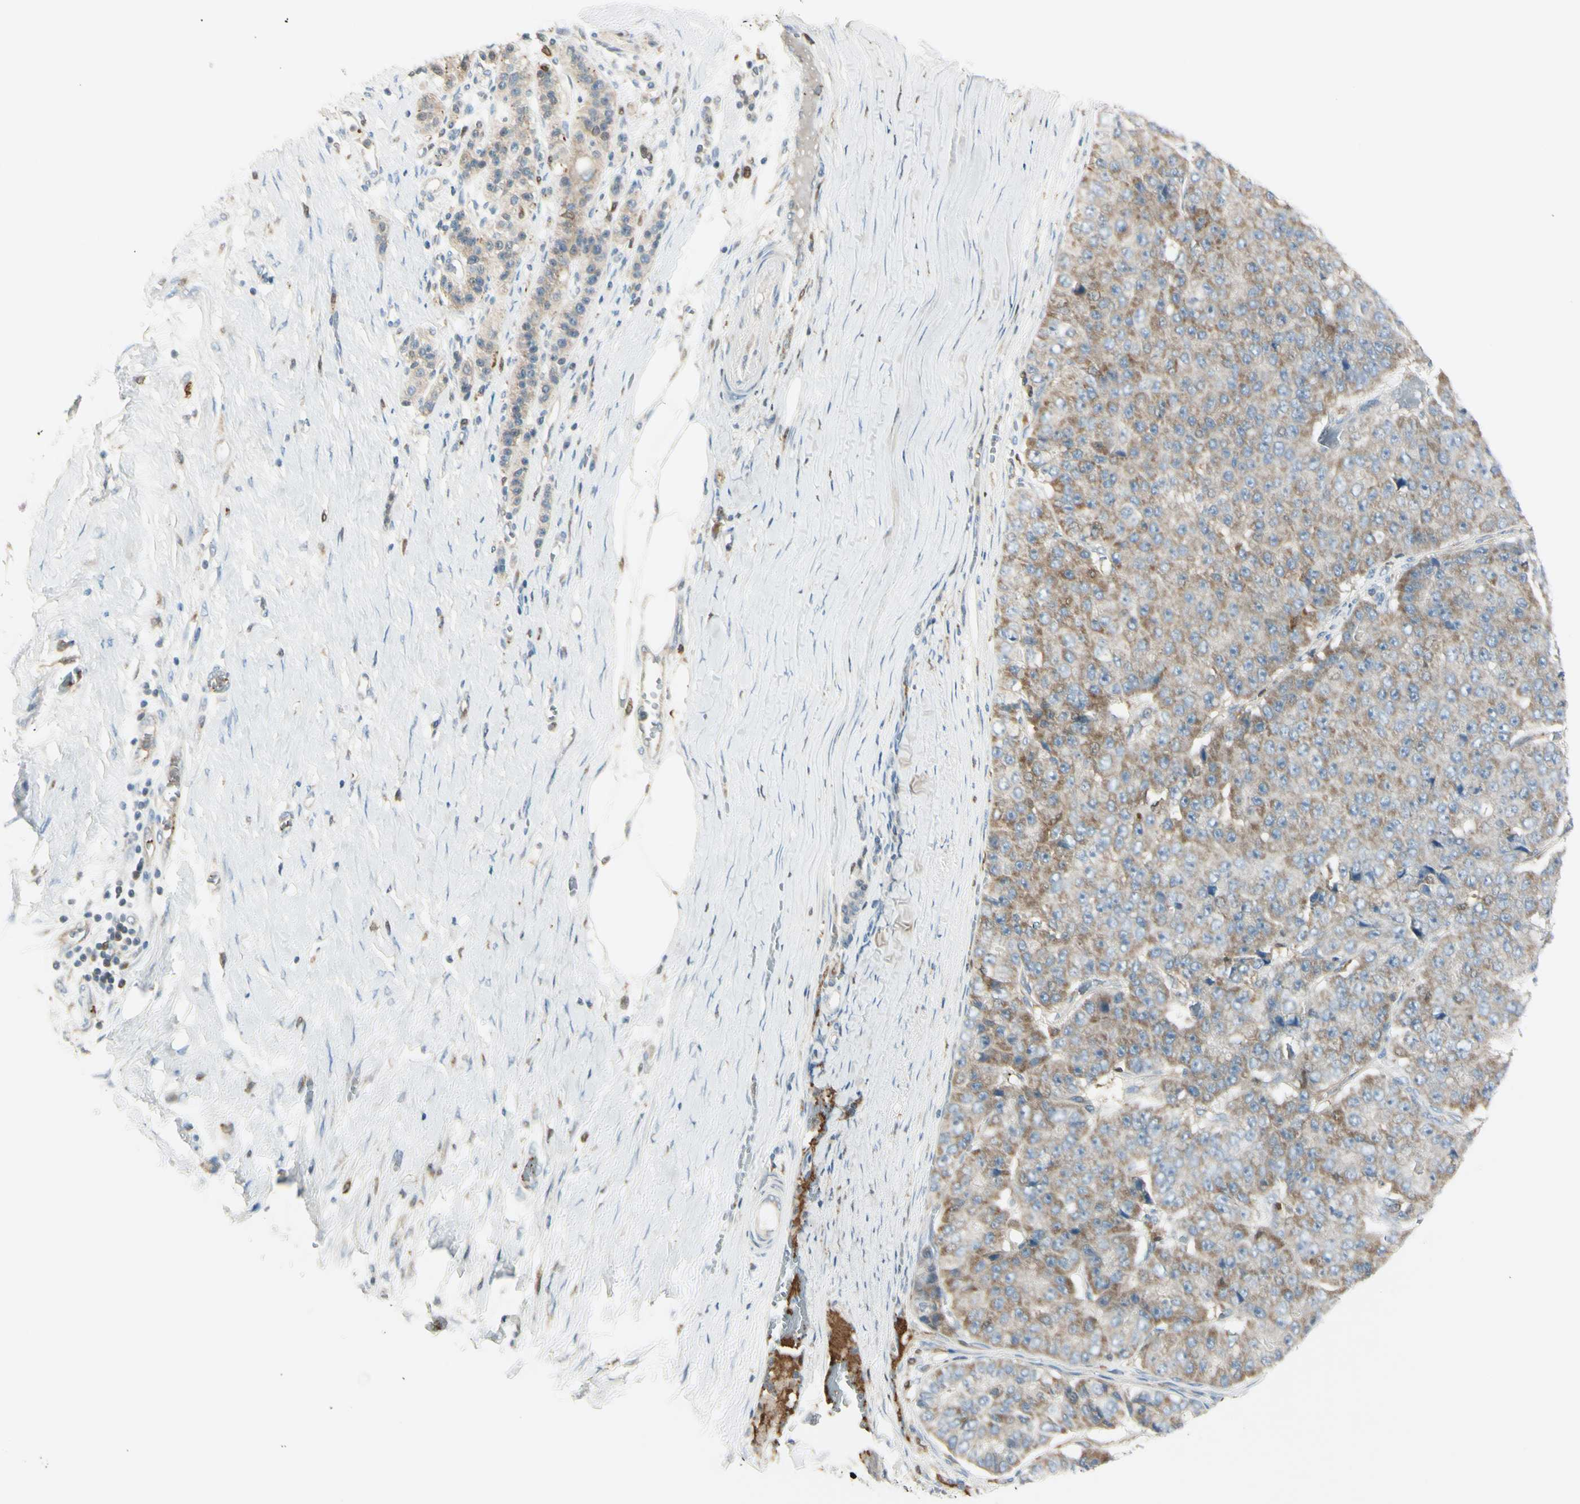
{"staining": {"intensity": "moderate", "quantity": "25%-75%", "location": "cytoplasmic/membranous"}, "tissue": "pancreatic cancer", "cell_type": "Tumor cells", "image_type": "cancer", "snomed": [{"axis": "morphology", "description": "Adenocarcinoma, NOS"}, {"axis": "topography", "description": "Pancreas"}], "caption": "An IHC micrograph of neoplastic tissue is shown. Protein staining in brown shows moderate cytoplasmic/membranous positivity in adenocarcinoma (pancreatic) within tumor cells.", "gene": "CYRIB", "patient": {"sex": "male", "age": 50}}